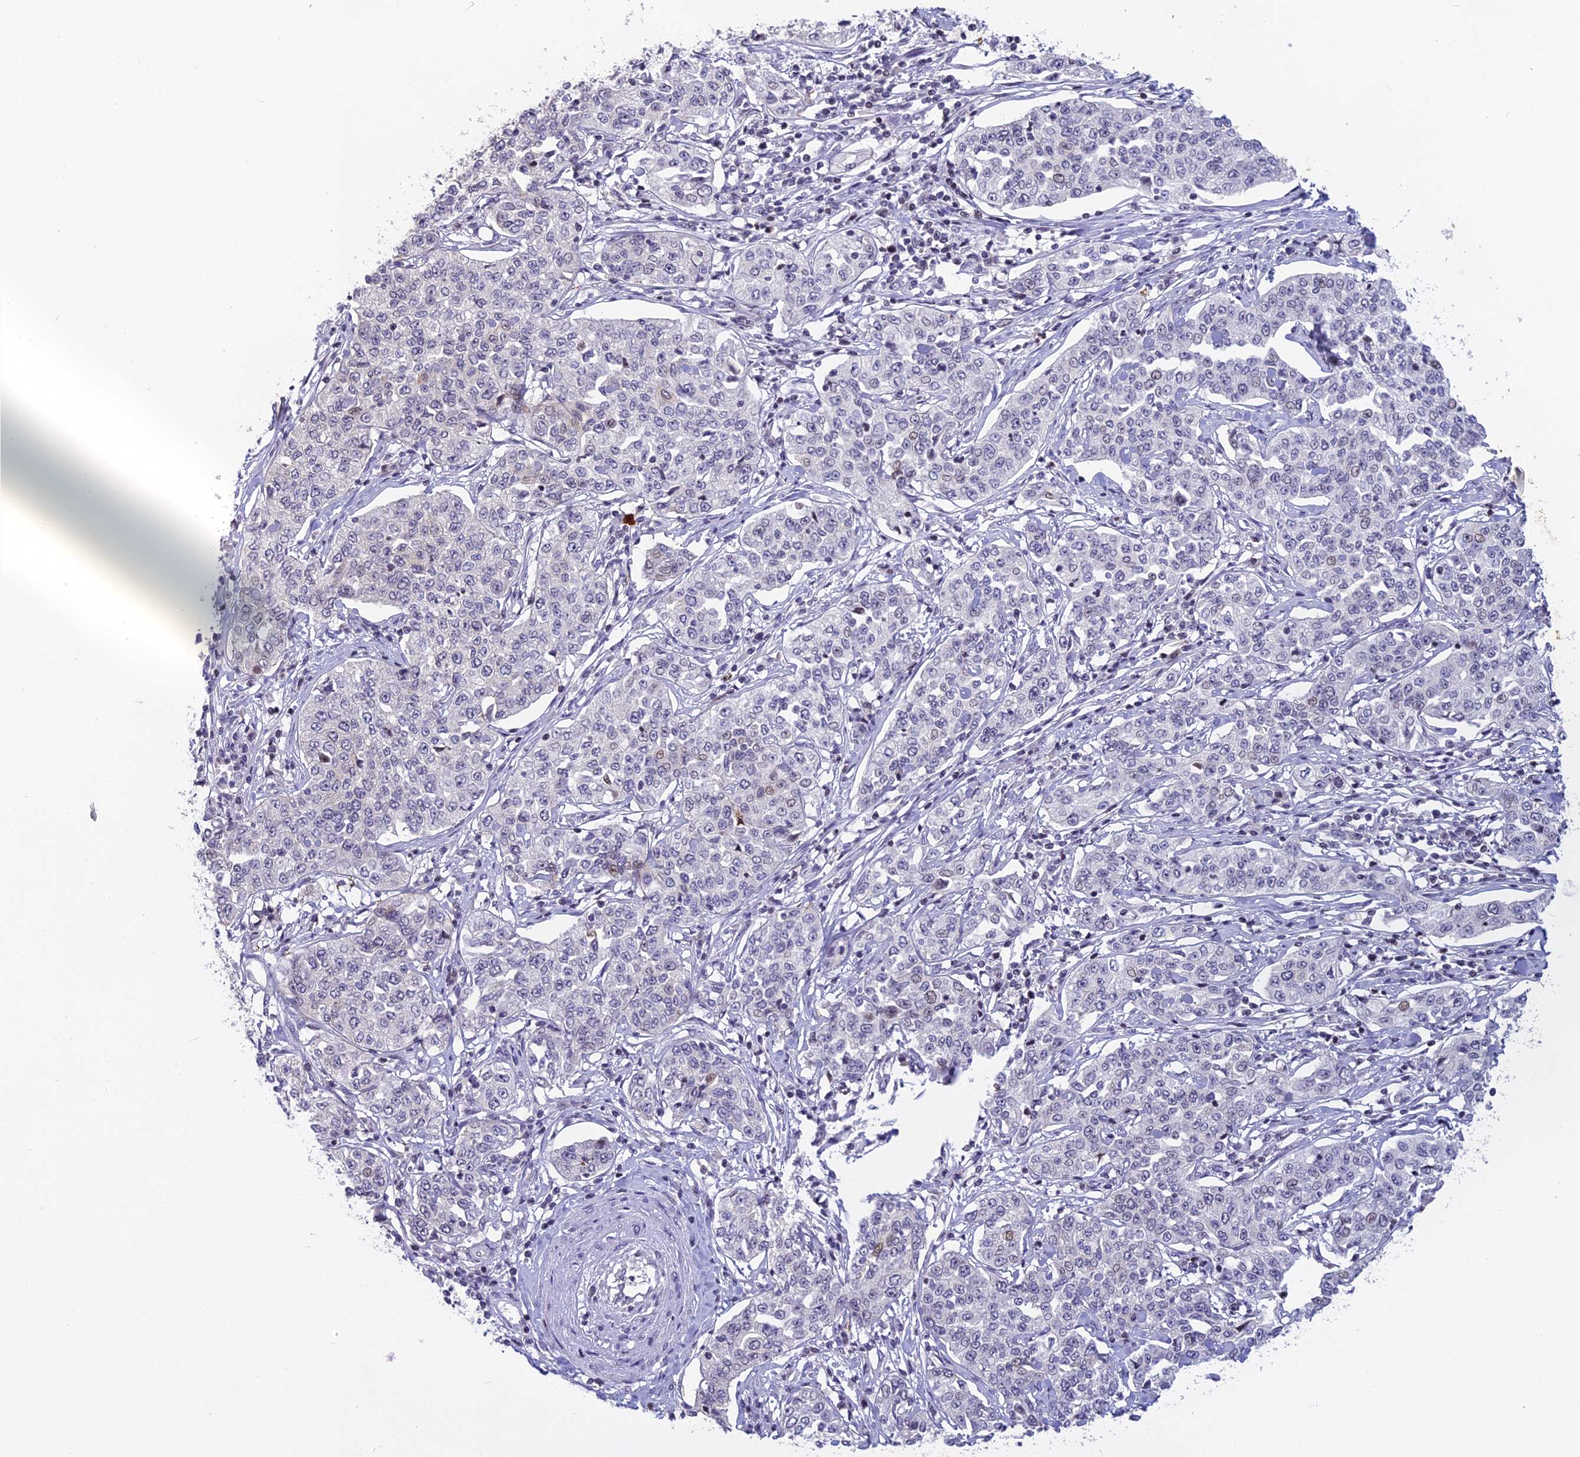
{"staining": {"intensity": "negative", "quantity": "none", "location": "none"}, "tissue": "cervical cancer", "cell_type": "Tumor cells", "image_type": "cancer", "snomed": [{"axis": "morphology", "description": "Squamous cell carcinoma, NOS"}, {"axis": "topography", "description": "Cervix"}], "caption": "IHC micrograph of human cervical cancer (squamous cell carcinoma) stained for a protein (brown), which displays no staining in tumor cells.", "gene": "TMEM134", "patient": {"sex": "female", "age": 35}}